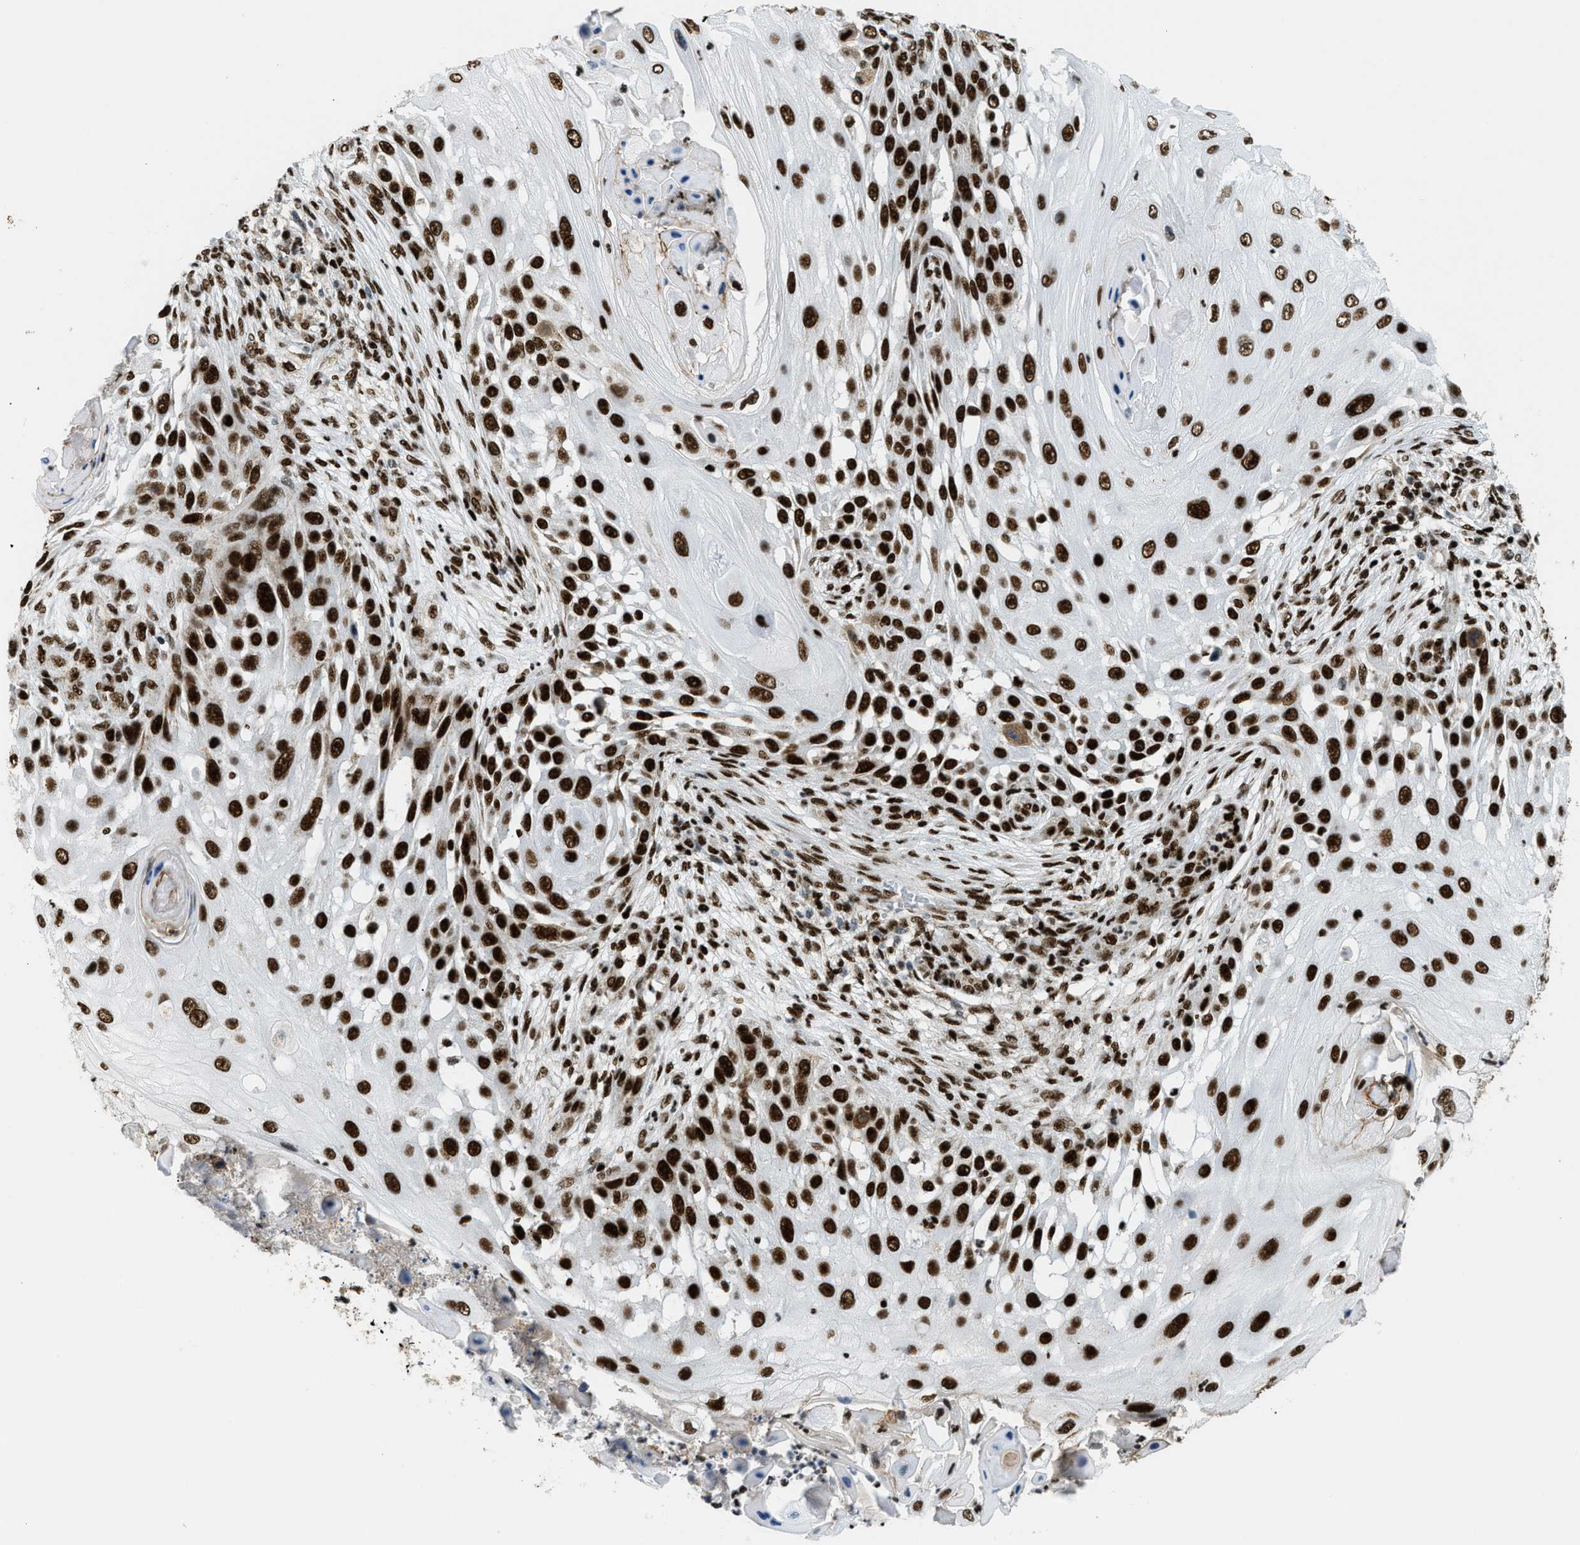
{"staining": {"intensity": "strong", "quantity": ">75%", "location": "nuclear"}, "tissue": "skin cancer", "cell_type": "Tumor cells", "image_type": "cancer", "snomed": [{"axis": "morphology", "description": "Squamous cell carcinoma, NOS"}, {"axis": "topography", "description": "Skin"}], "caption": "Immunohistochemical staining of human skin cancer exhibits strong nuclear protein staining in approximately >75% of tumor cells.", "gene": "GABPB1", "patient": {"sex": "female", "age": 44}}